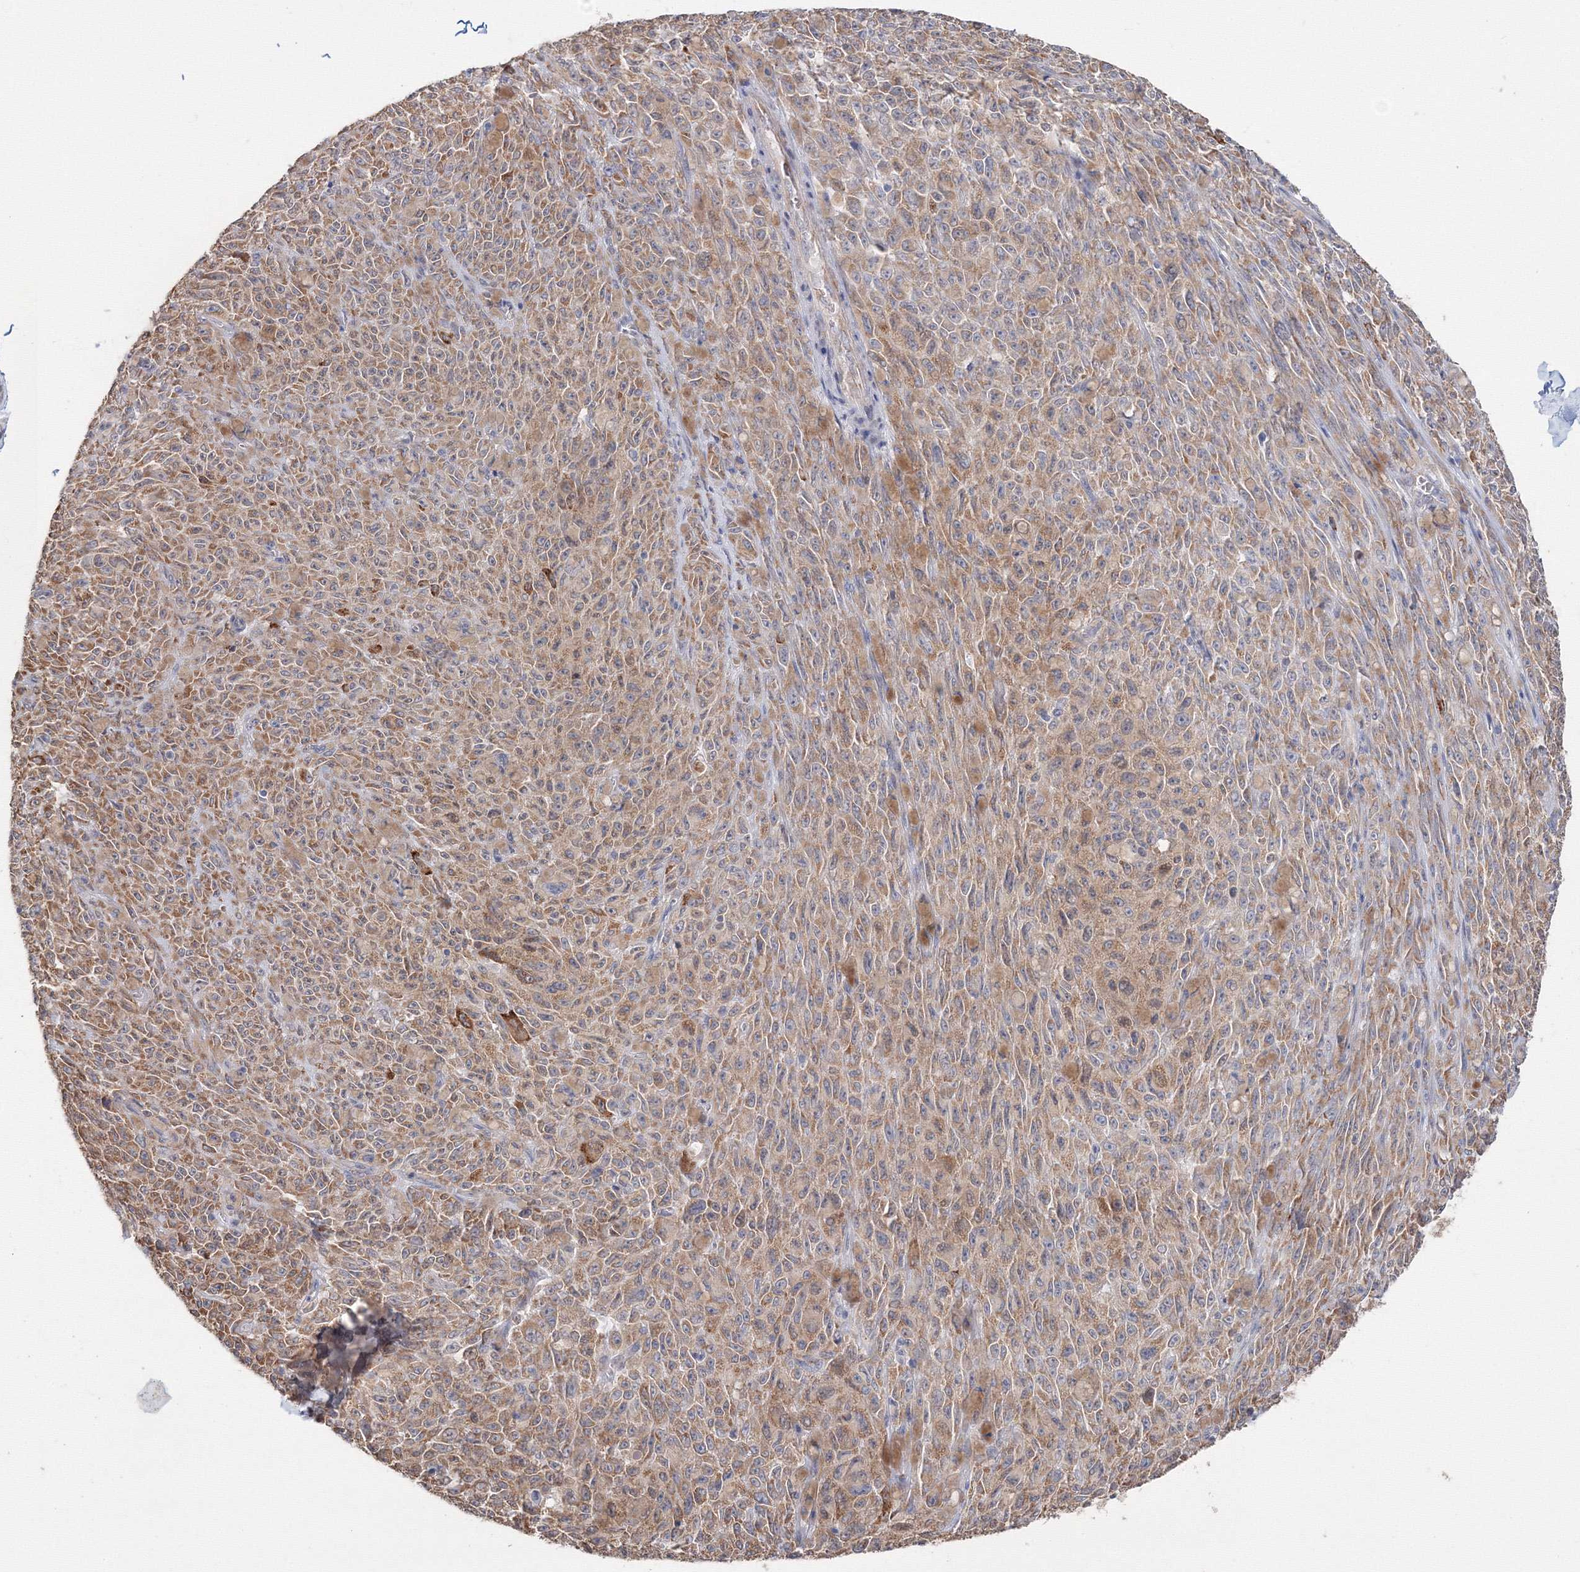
{"staining": {"intensity": "moderate", "quantity": ">75%", "location": "cytoplasmic/membranous"}, "tissue": "melanoma", "cell_type": "Tumor cells", "image_type": "cancer", "snomed": [{"axis": "morphology", "description": "Malignant melanoma, NOS"}, {"axis": "topography", "description": "Skin"}], "caption": "Brown immunohistochemical staining in human melanoma shows moderate cytoplasmic/membranous expression in about >75% of tumor cells.", "gene": "DHRS12", "patient": {"sex": "female", "age": 82}}